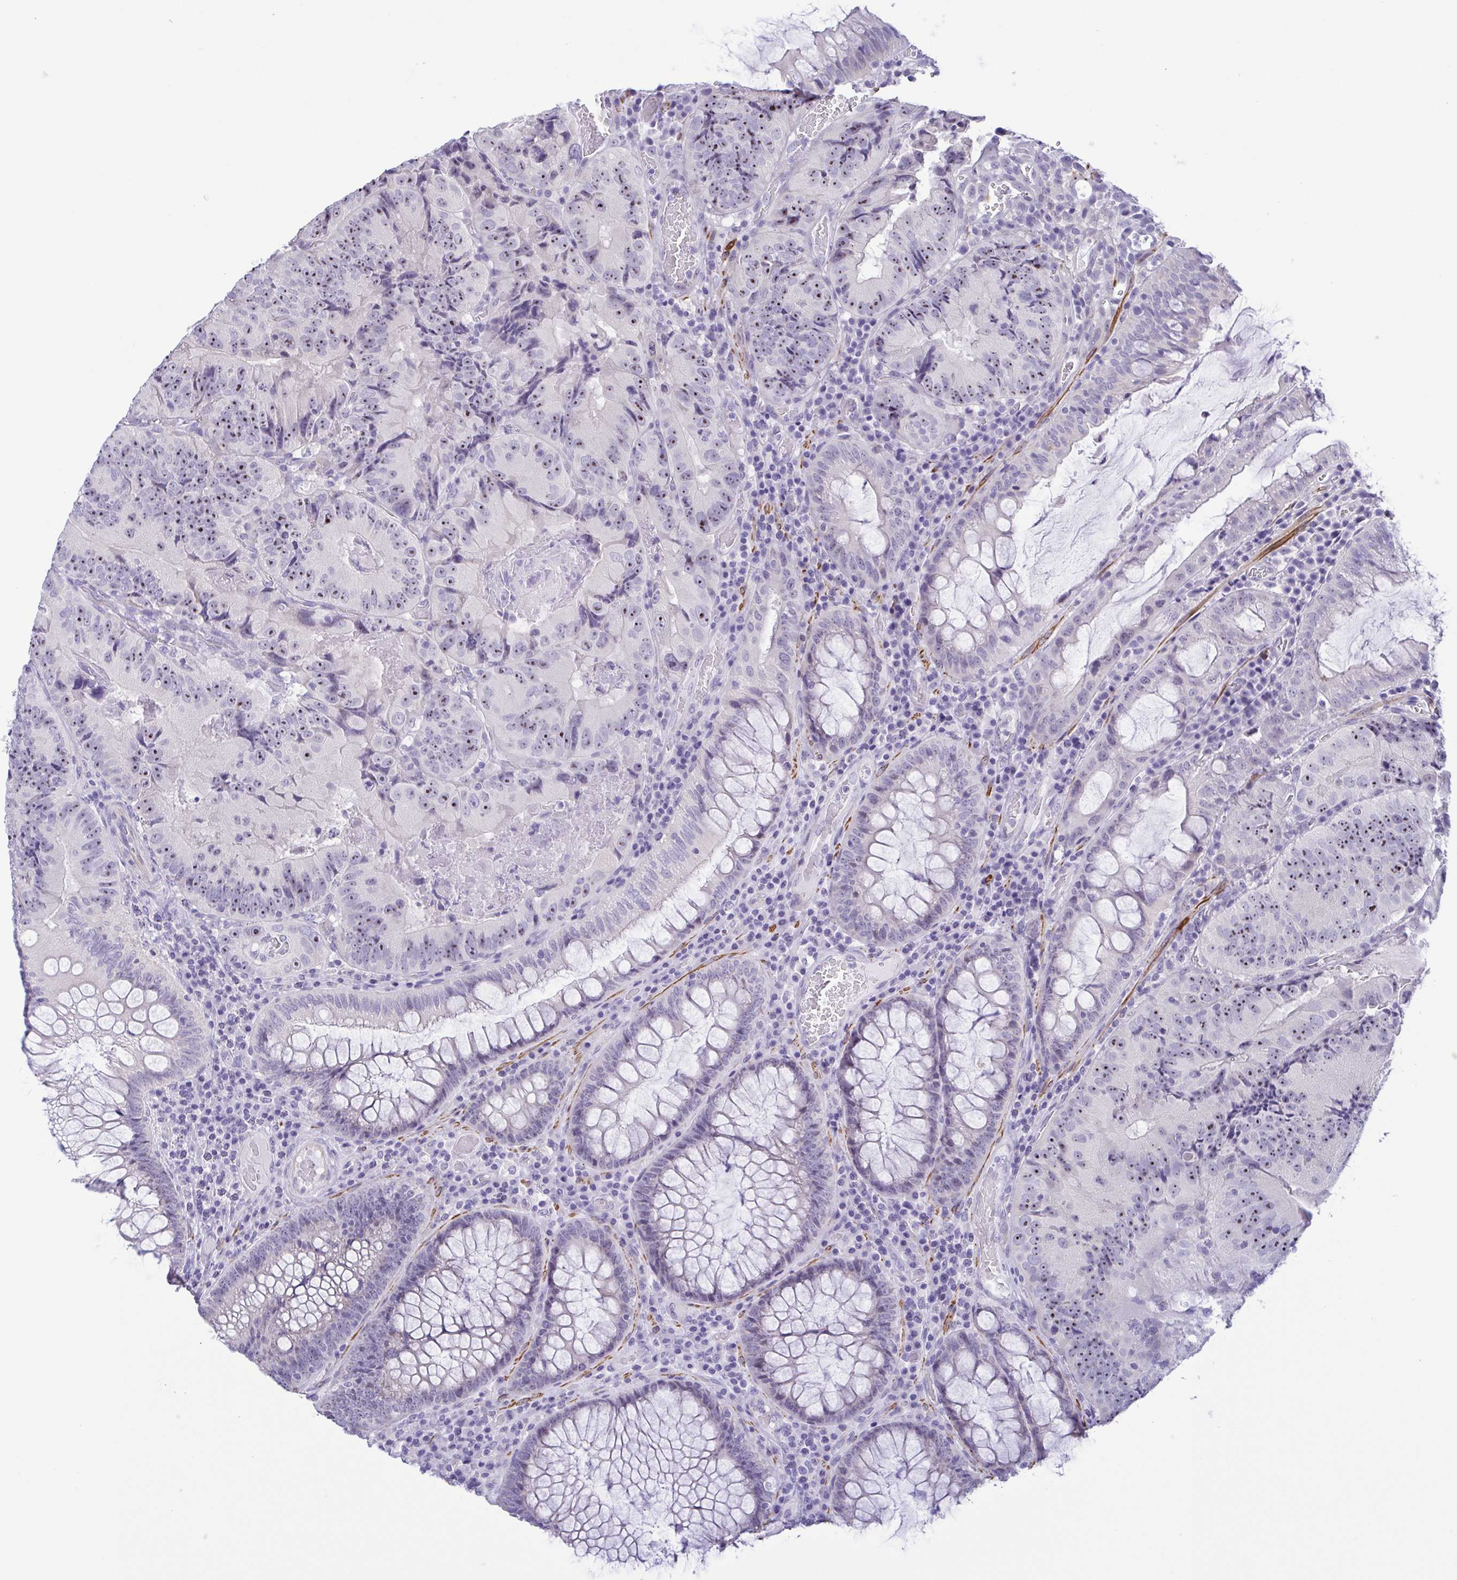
{"staining": {"intensity": "moderate", "quantity": "25%-75%", "location": "nuclear"}, "tissue": "colorectal cancer", "cell_type": "Tumor cells", "image_type": "cancer", "snomed": [{"axis": "morphology", "description": "Adenocarcinoma, NOS"}, {"axis": "topography", "description": "Colon"}], "caption": "Immunohistochemical staining of colorectal cancer exhibits medium levels of moderate nuclear positivity in approximately 25%-75% of tumor cells.", "gene": "MYL7", "patient": {"sex": "female", "age": 86}}